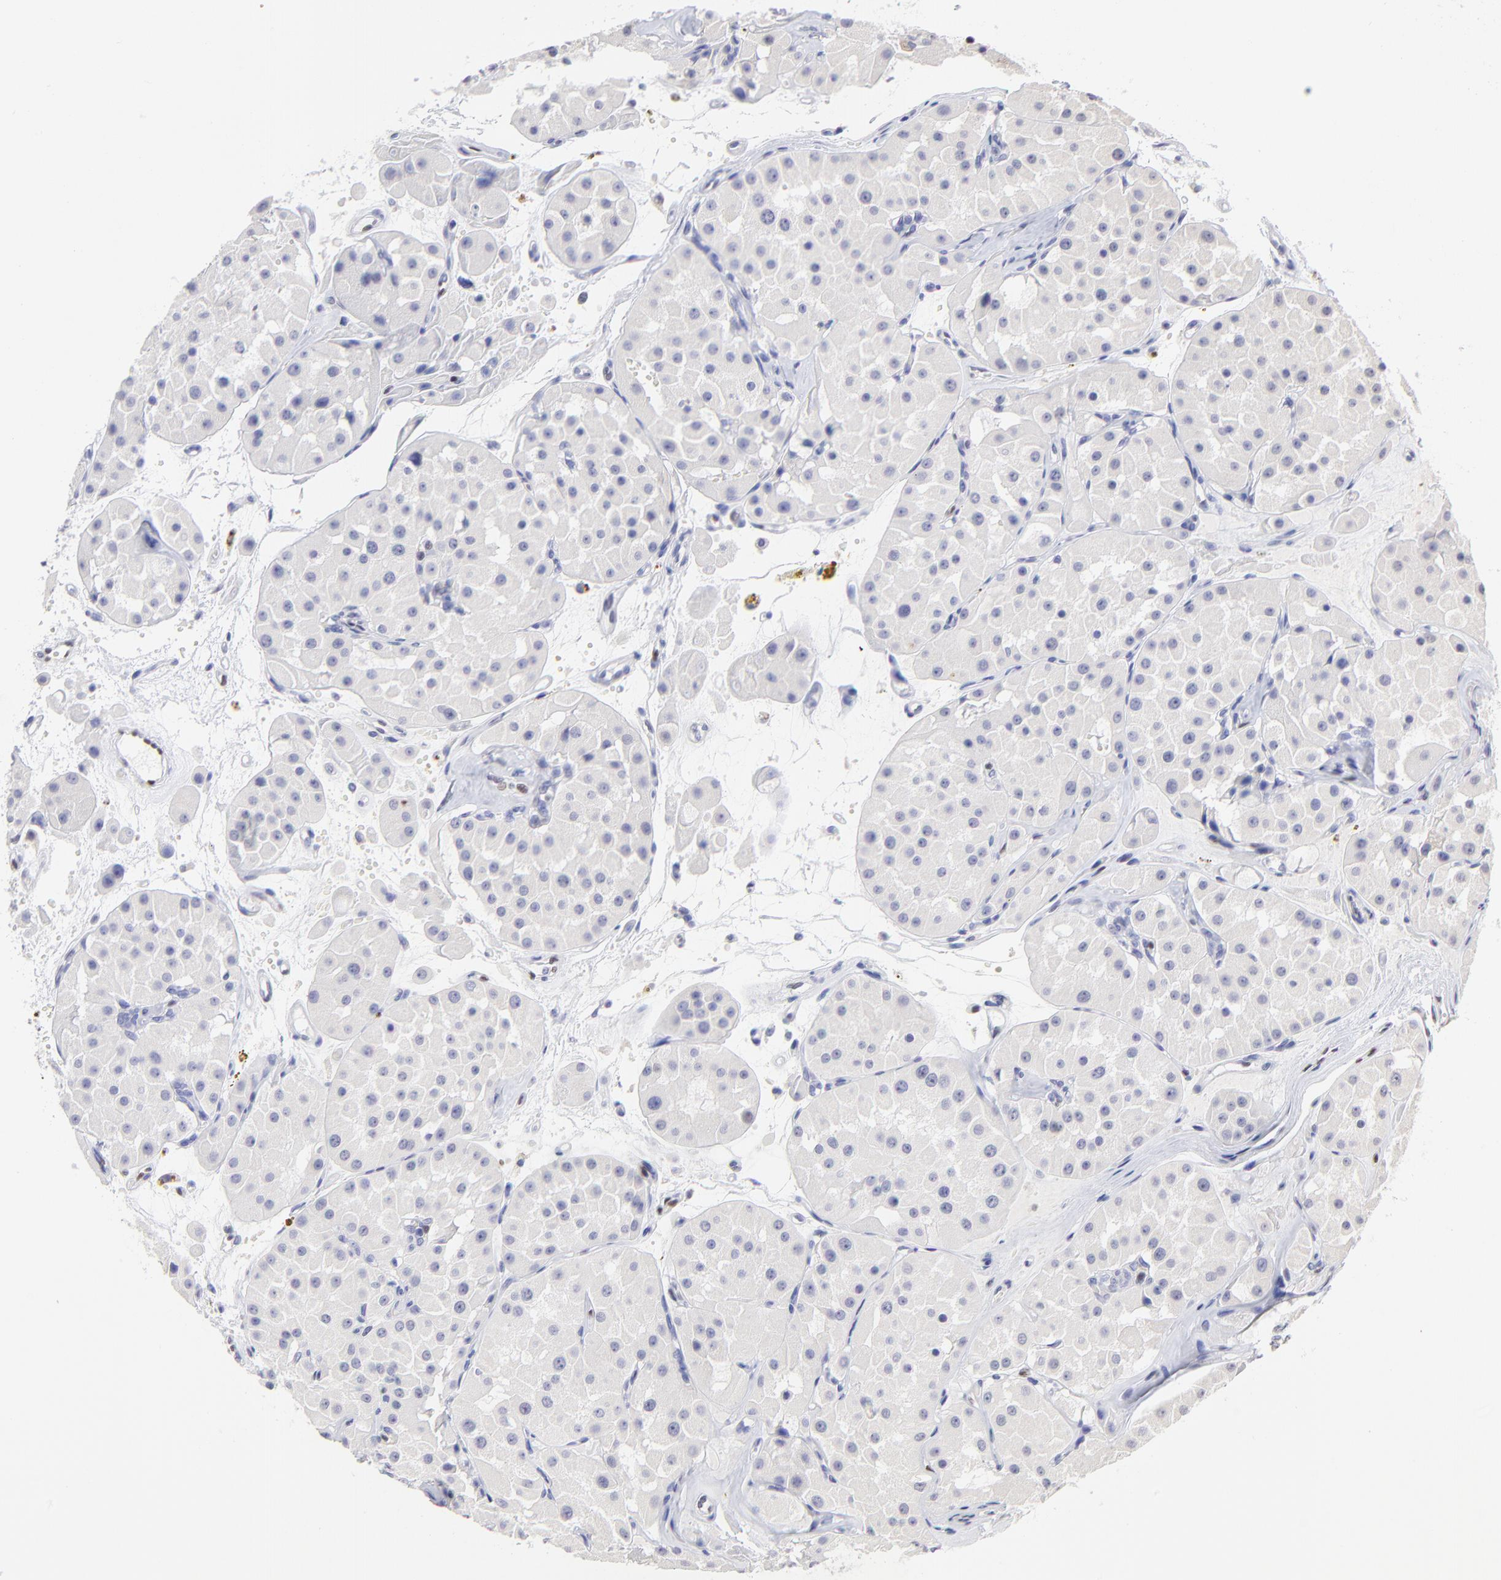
{"staining": {"intensity": "negative", "quantity": "none", "location": "none"}, "tissue": "renal cancer", "cell_type": "Tumor cells", "image_type": "cancer", "snomed": [{"axis": "morphology", "description": "Adenocarcinoma, uncertain malignant potential"}, {"axis": "topography", "description": "Kidney"}], "caption": "Protein analysis of renal cancer (adenocarcinoma,  uncertain malignant potential) shows no significant positivity in tumor cells.", "gene": "KLF4", "patient": {"sex": "male", "age": 63}}